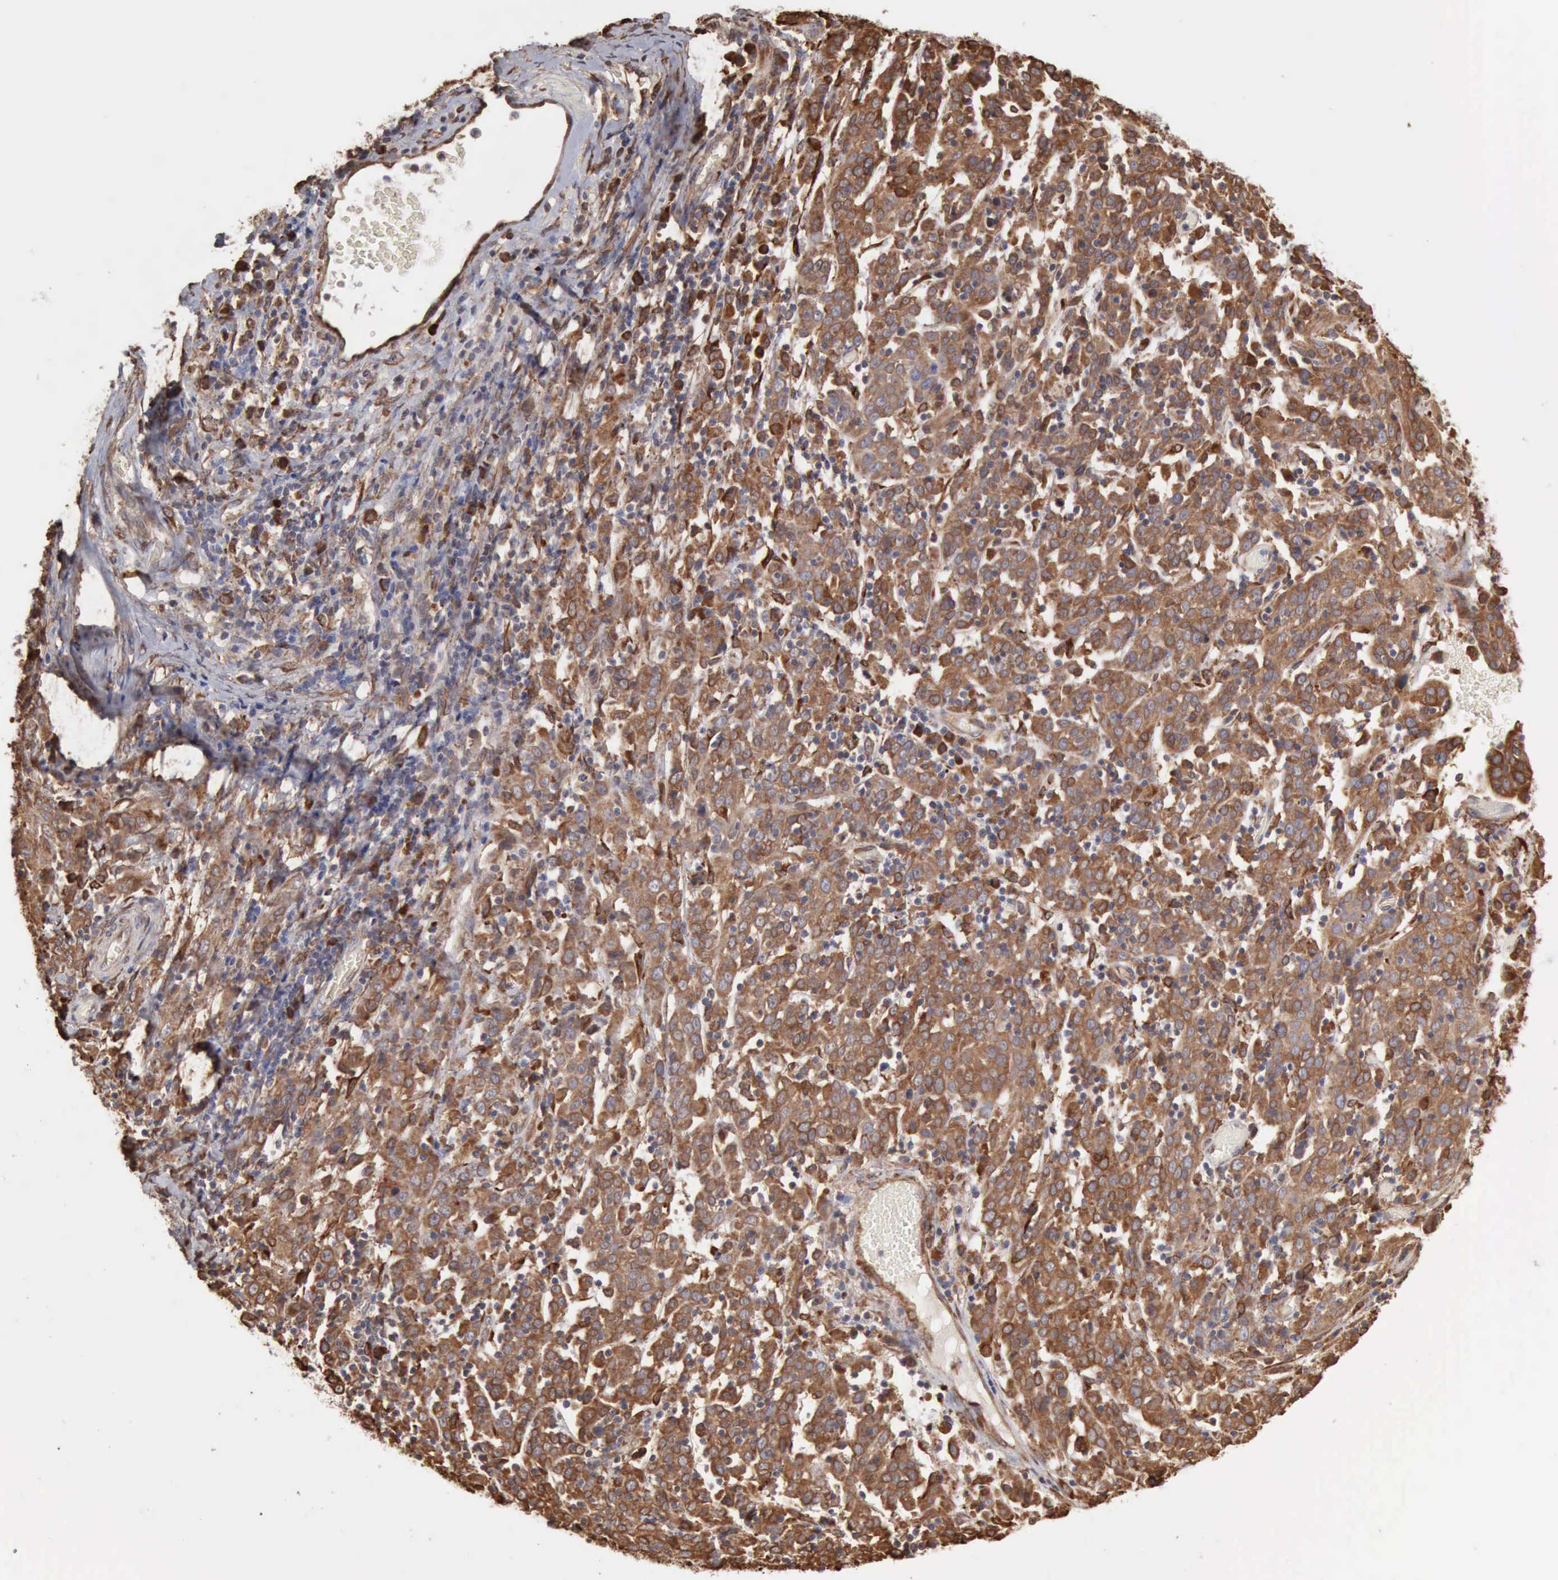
{"staining": {"intensity": "strong", "quantity": ">75%", "location": "cytoplasmic/membranous"}, "tissue": "cervical cancer", "cell_type": "Tumor cells", "image_type": "cancer", "snomed": [{"axis": "morphology", "description": "Normal tissue, NOS"}, {"axis": "morphology", "description": "Squamous cell carcinoma, NOS"}, {"axis": "topography", "description": "Cervix"}], "caption": "A high amount of strong cytoplasmic/membranous staining is present in about >75% of tumor cells in cervical cancer (squamous cell carcinoma) tissue. Nuclei are stained in blue.", "gene": "APOL2", "patient": {"sex": "female", "age": 67}}